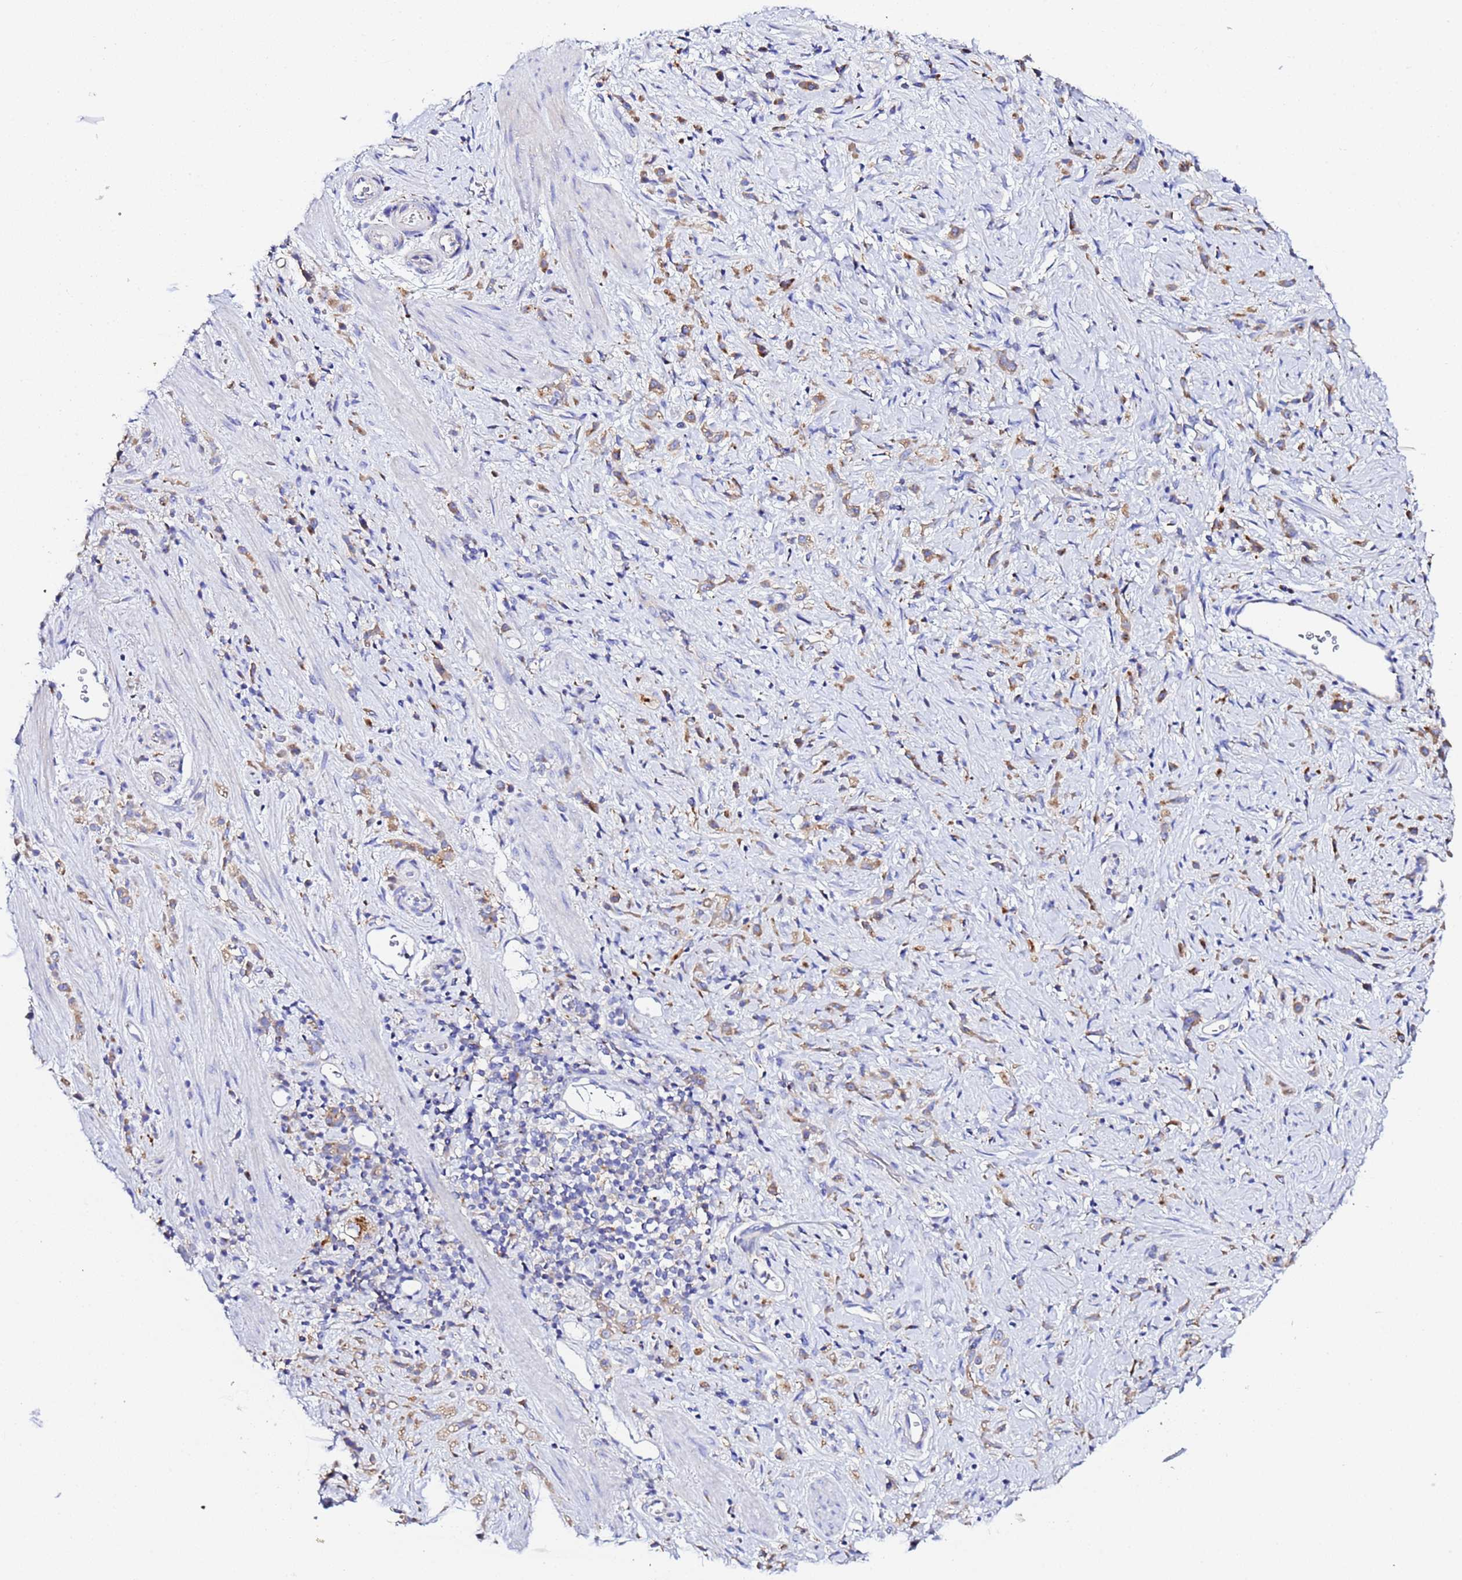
{"staining": {"intensity": "moderate", "quantity": ">75%", "location": "cytoplasmic/membranous"}, "tissue": "stomach cancer", "cell_type": "Tumor cells", "image_type": "cancer", "snomed": [{"axis": "morphology", "description": "Adenocarcinoma, NOS"}, {"axis": "topography", "description": "Stomach"}], "caption": "Protein expression analysis of adenocarcinoma (stomach) reveals moderate cytoplasmic/membranous positivity in approximately >75% of tumor cells.", "gene": "VTI1B", "patient": {"sex": "female", "age": 60}}